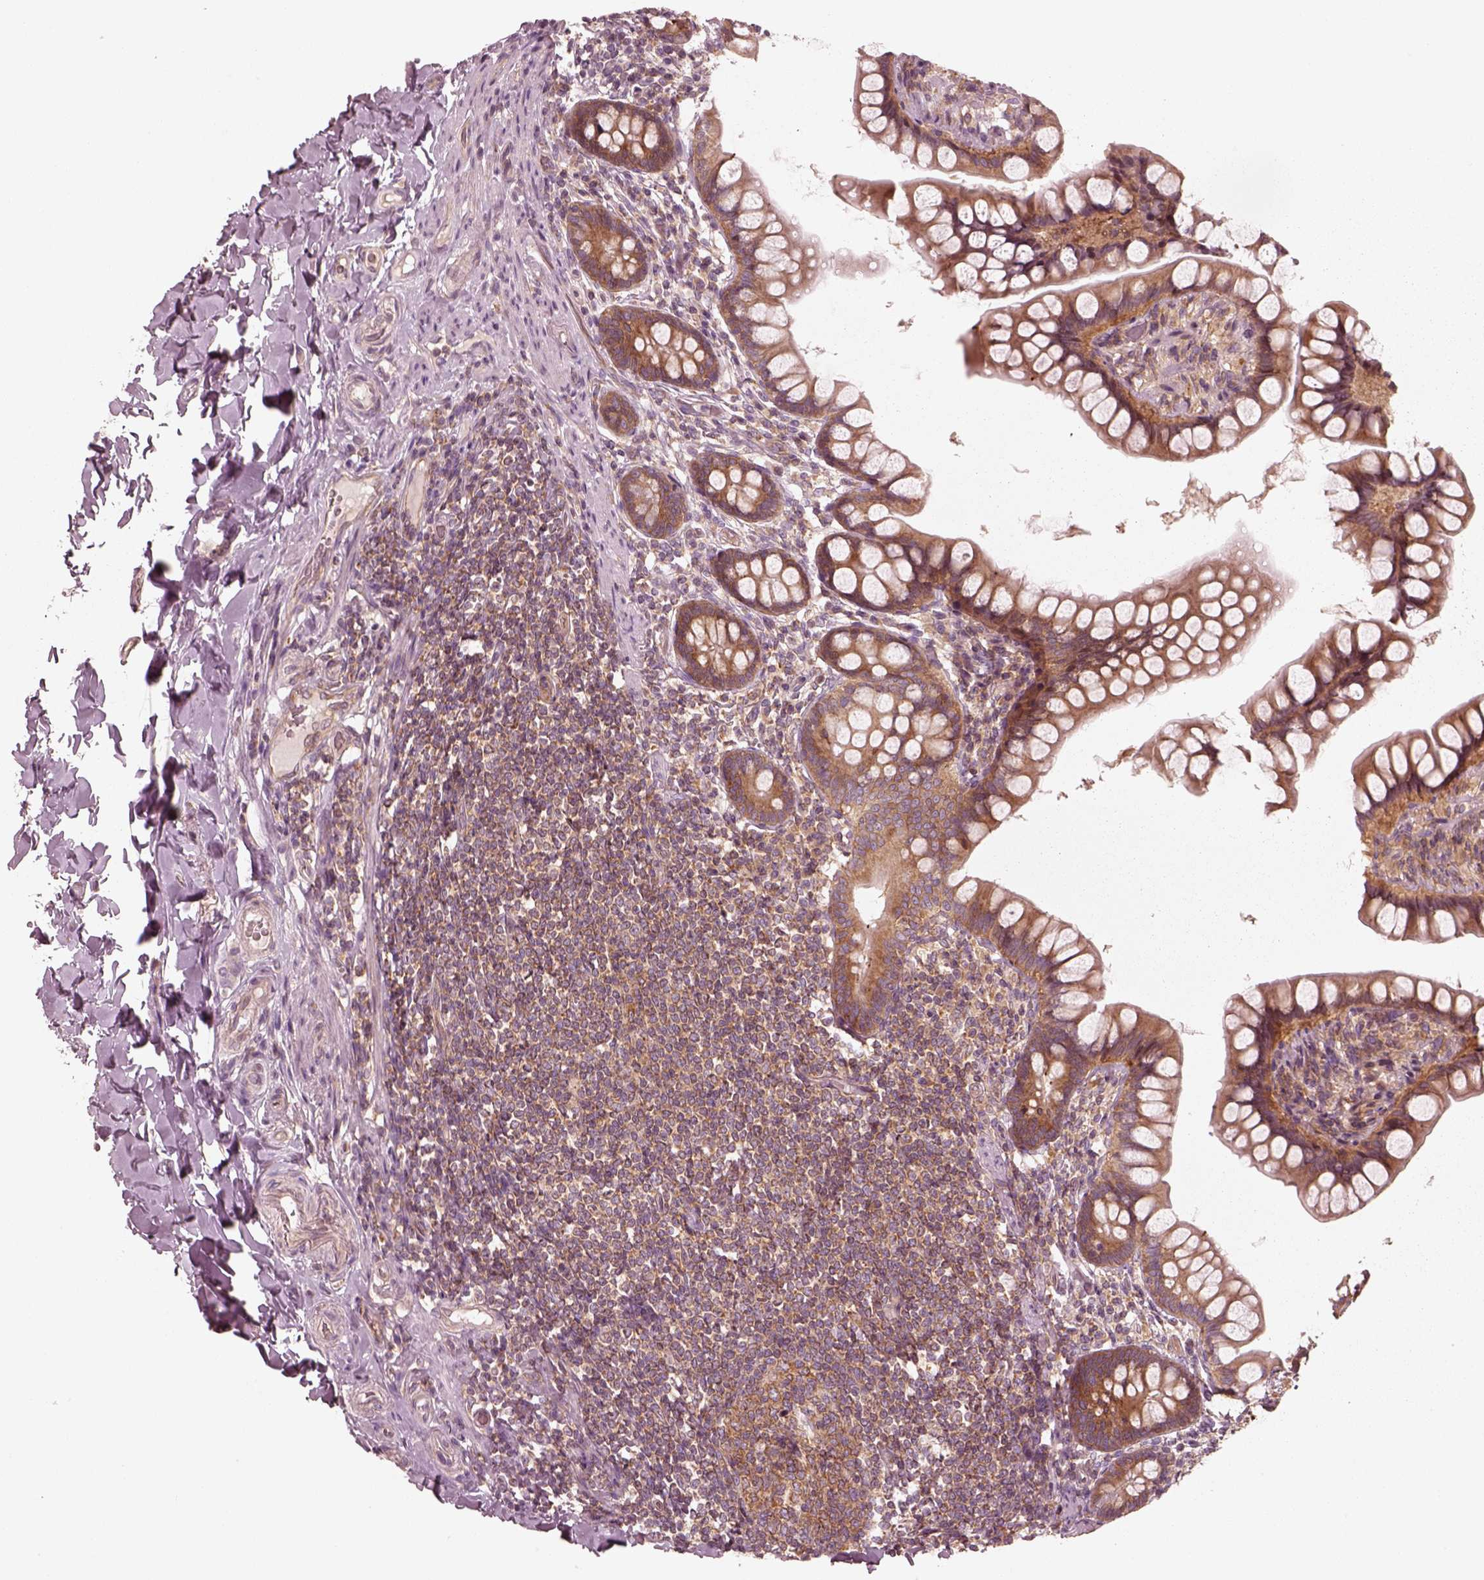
{"staining": {"intensity": "strong", "quantity": "<25%", "location": "cytoplasmic/membranous"}, "tissue": "small intestine", "cell_type": "Glandular cells", "image_type": "normal", "snomed": [{"axis": "morphology", "description": "Normal tissue, NOS"}, {"axis": "topography", "description": "Small intestine"}], "caption": "Brown immunohistochemical staining in benign human small intestine reveals strong cytoplasmic/membranous expression in approximately <25% of glandular cells.", "gene": "CNOT2", "patient": {"sex": "male", "age": 70}}